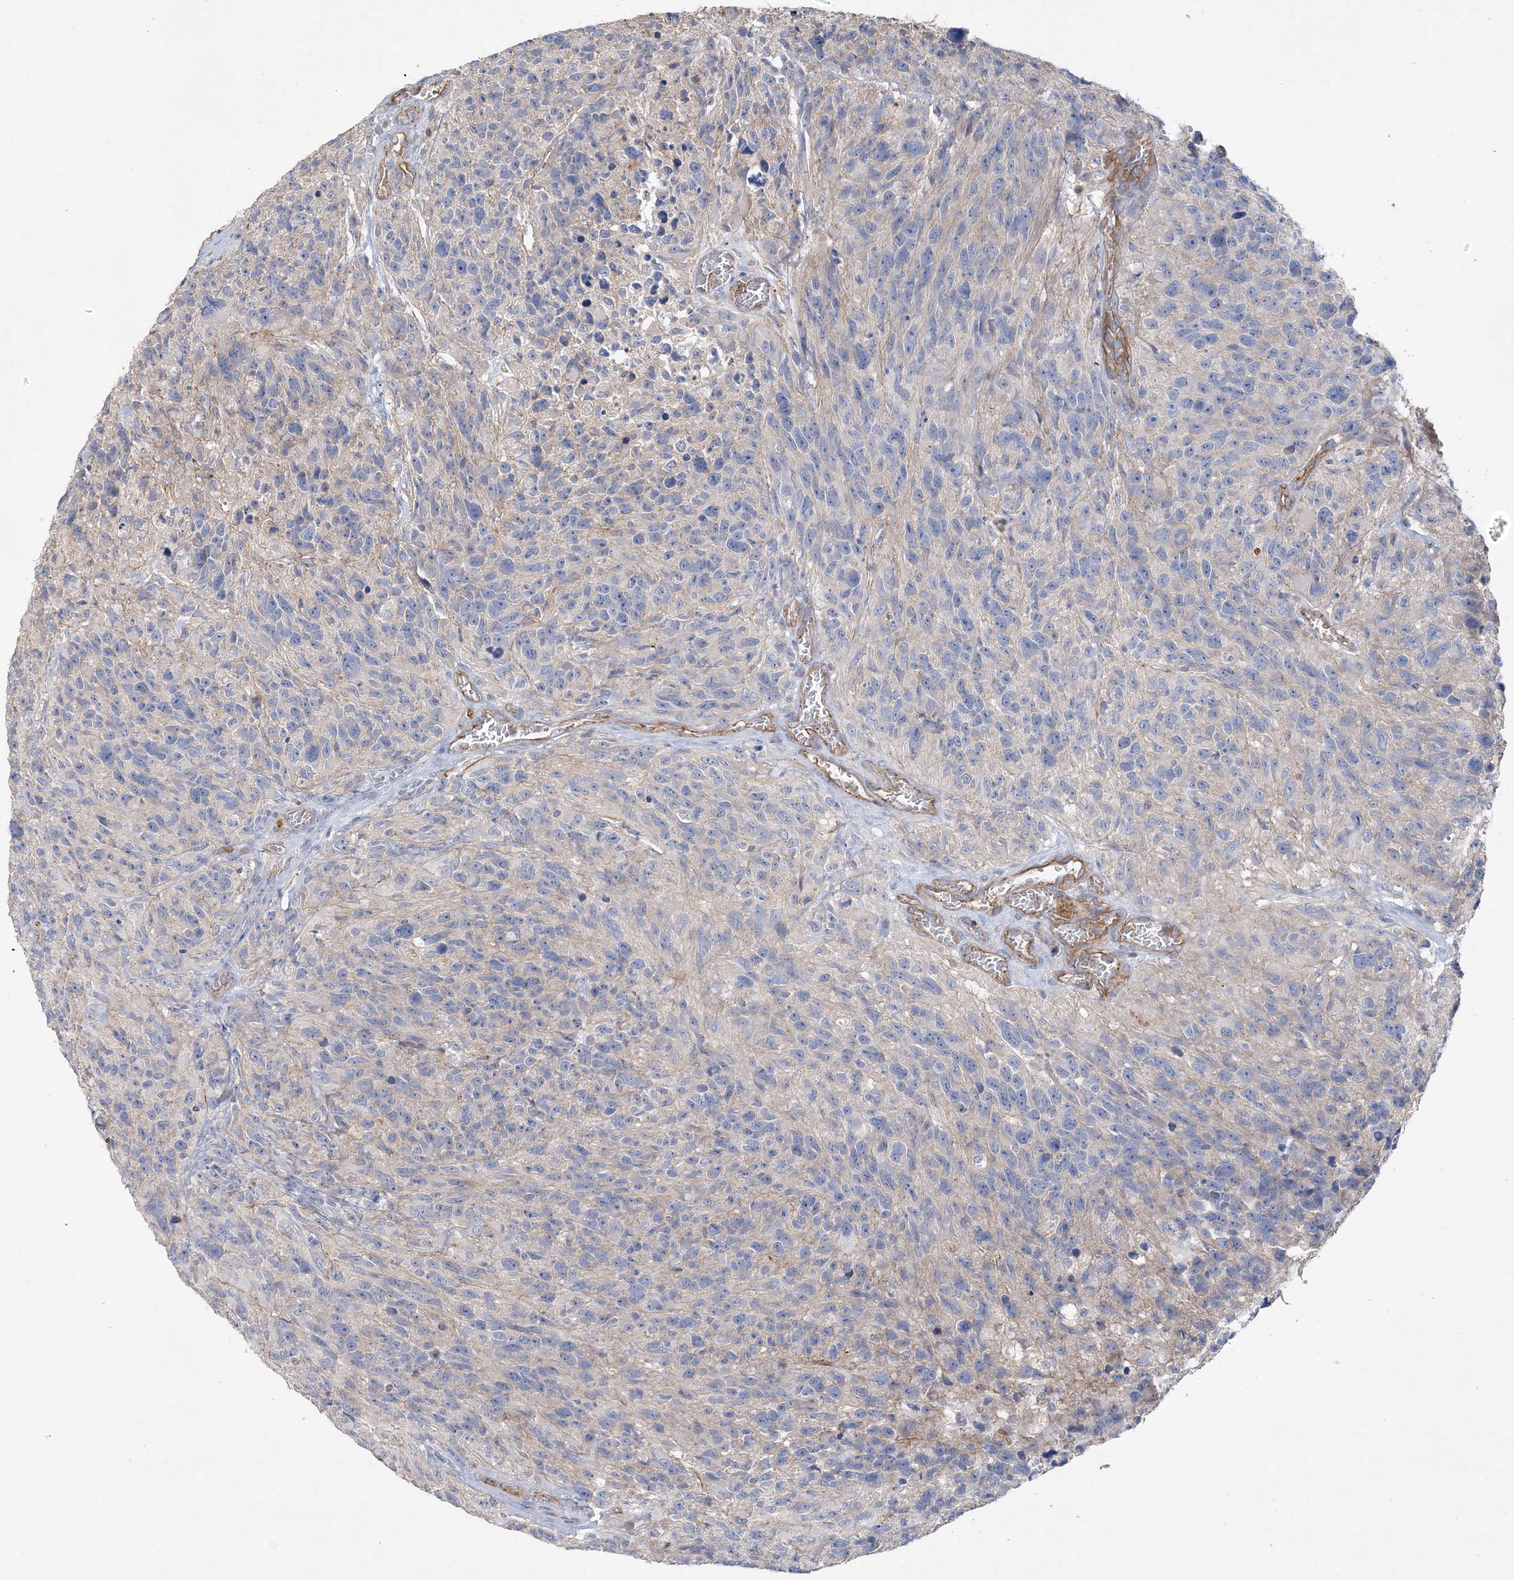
{"staining": {"intensity": "negative", "quantity": "none", "location": "none"}, "tissue": "glioma", "cell_type": "Tumor cells", "image_type": "cancer", "snomed": [{"axis": "morphology", "description": "Glioma, malignant, High grade"}, {"axis": "topography", "description": "Brain"}], "caption": "Photomicrograph shows no significant protein staining in tumor cells of malignant glioma (high-grade). The staining is performed using DAB (3,3'-diaminobenzidine) brown chromogen with nuclei counter-stained in using hematoxylin.", "gene": "PIGC", "patient": {"sex": "male", "age": 69}}